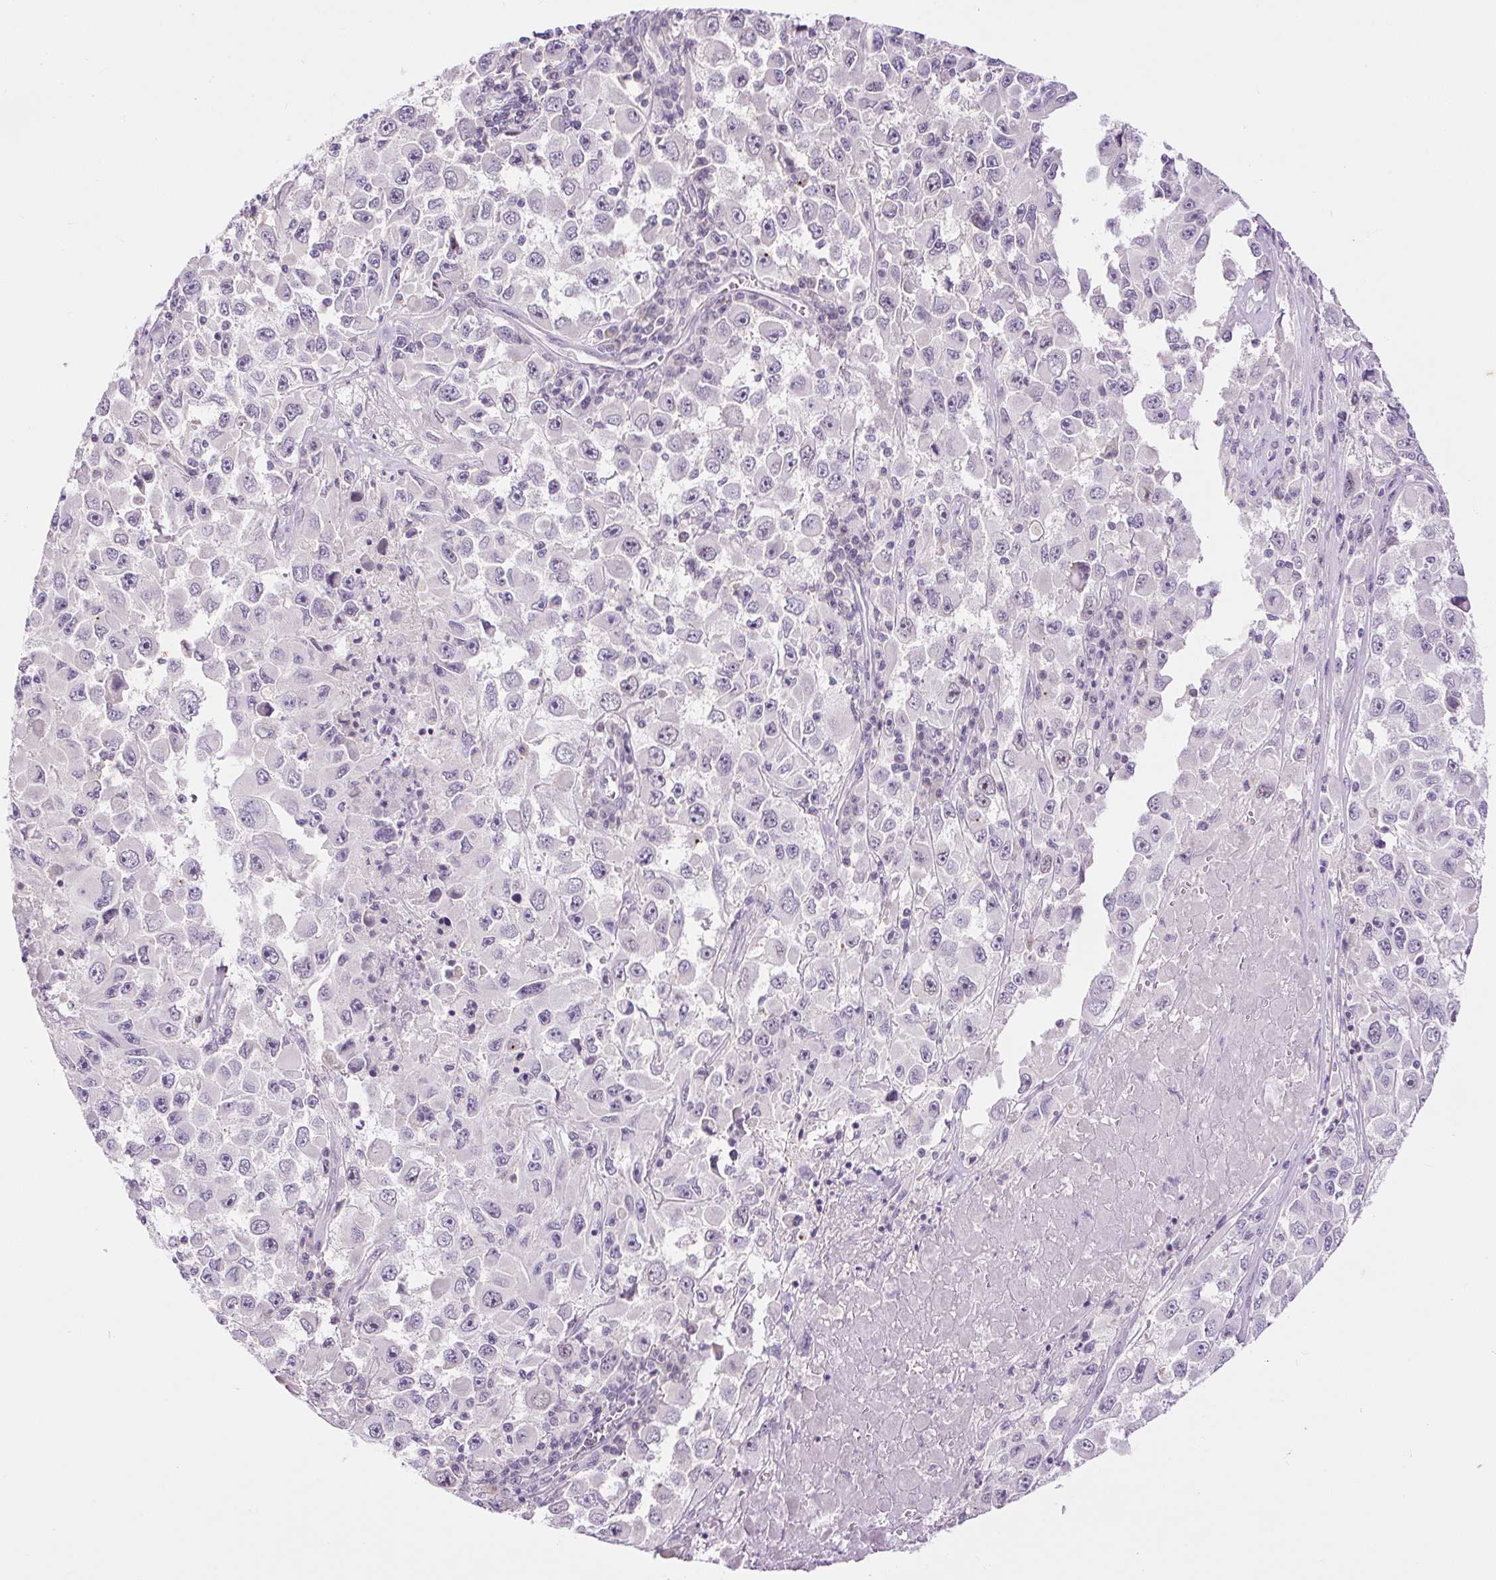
{"staining": {"intensity": "weak", "quantity": "<25%", "location": "nuclear"}, "tissue": "melanoma", "cell_type": "Tumor cells", "image_type": "cancer", "snomed": [{"axis": "morphology", "description": "Malignant melanoma, Metastatic site"}, {"axis": "topography", "description": "Lymph node"}], "caption": "Immunohistochemistry (IHC) image of human melanoma stained for a protein (brown), which shows no expression in tumor cells.", "gene": "RACGAP1", "patient": {"sex": "female", "age": 67}}